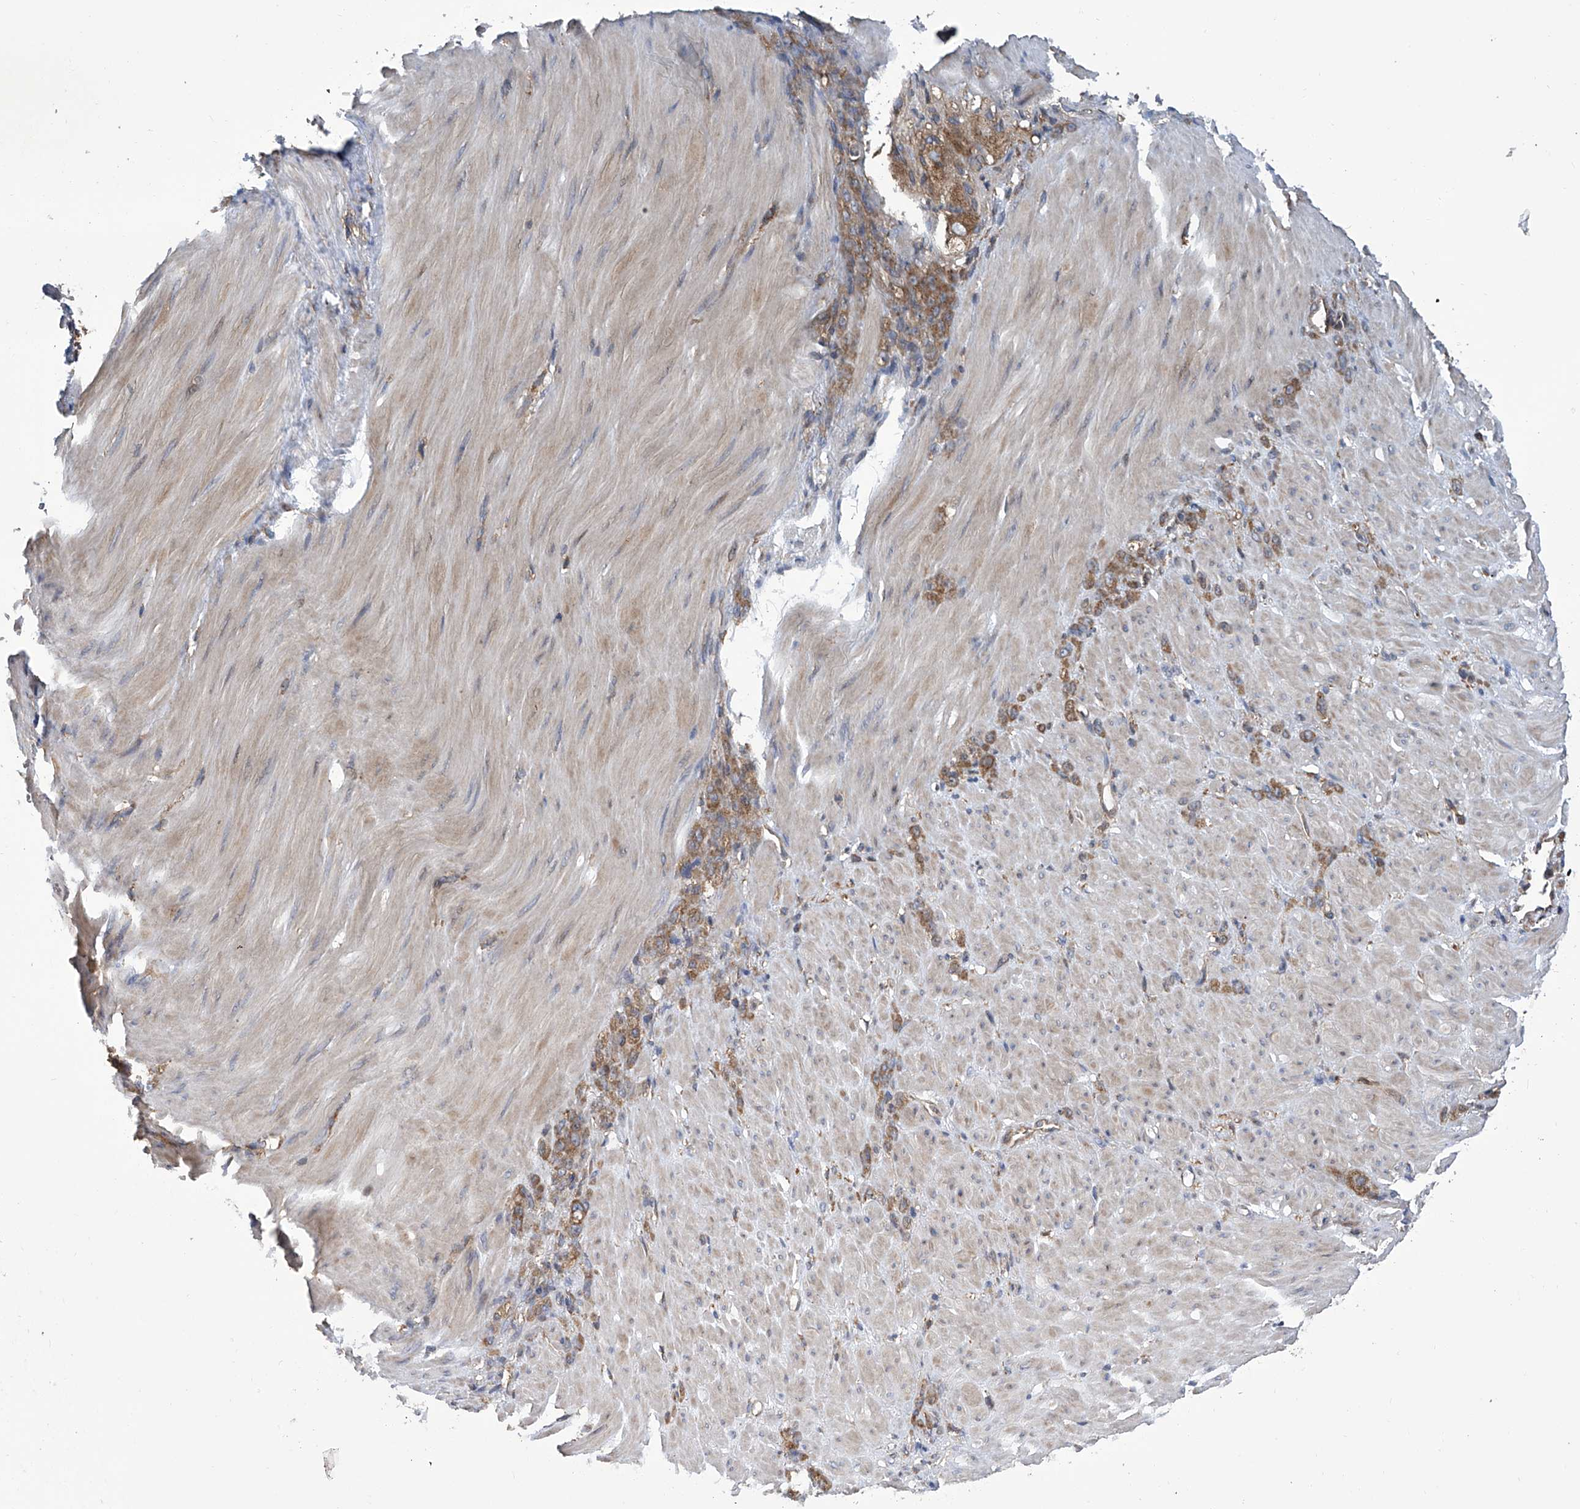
{"staining": {"intensity": "moderate", "quantity": ">75%", "location": "cytoplasmic/membranous"}, "tissue": "stomach cancer", "cell_type": "Tumor cells", "image_type": "cancer", "snomed": [{"axis": "morphology", "description": "Normal tissue, NOS"}, {"axis": "morphology", "description": "Adenocarcinoma, NOS"}, {"axis": "topography", "description": "Stomach"}], "caption": "IHC (DAB) staining of stomach cancer (adenocarcinoma) shows moderate cytoplasmic/membranous protein expression in about >75% of tumor cells. The staining was performed using DAB (3,3'-diaminobenzidine), with brown indicating positive protein expression. Nuclei are stained blue with hematoxylin.", "gene": "SMAP1", "patient": {"sex": "male", "age": 82}}